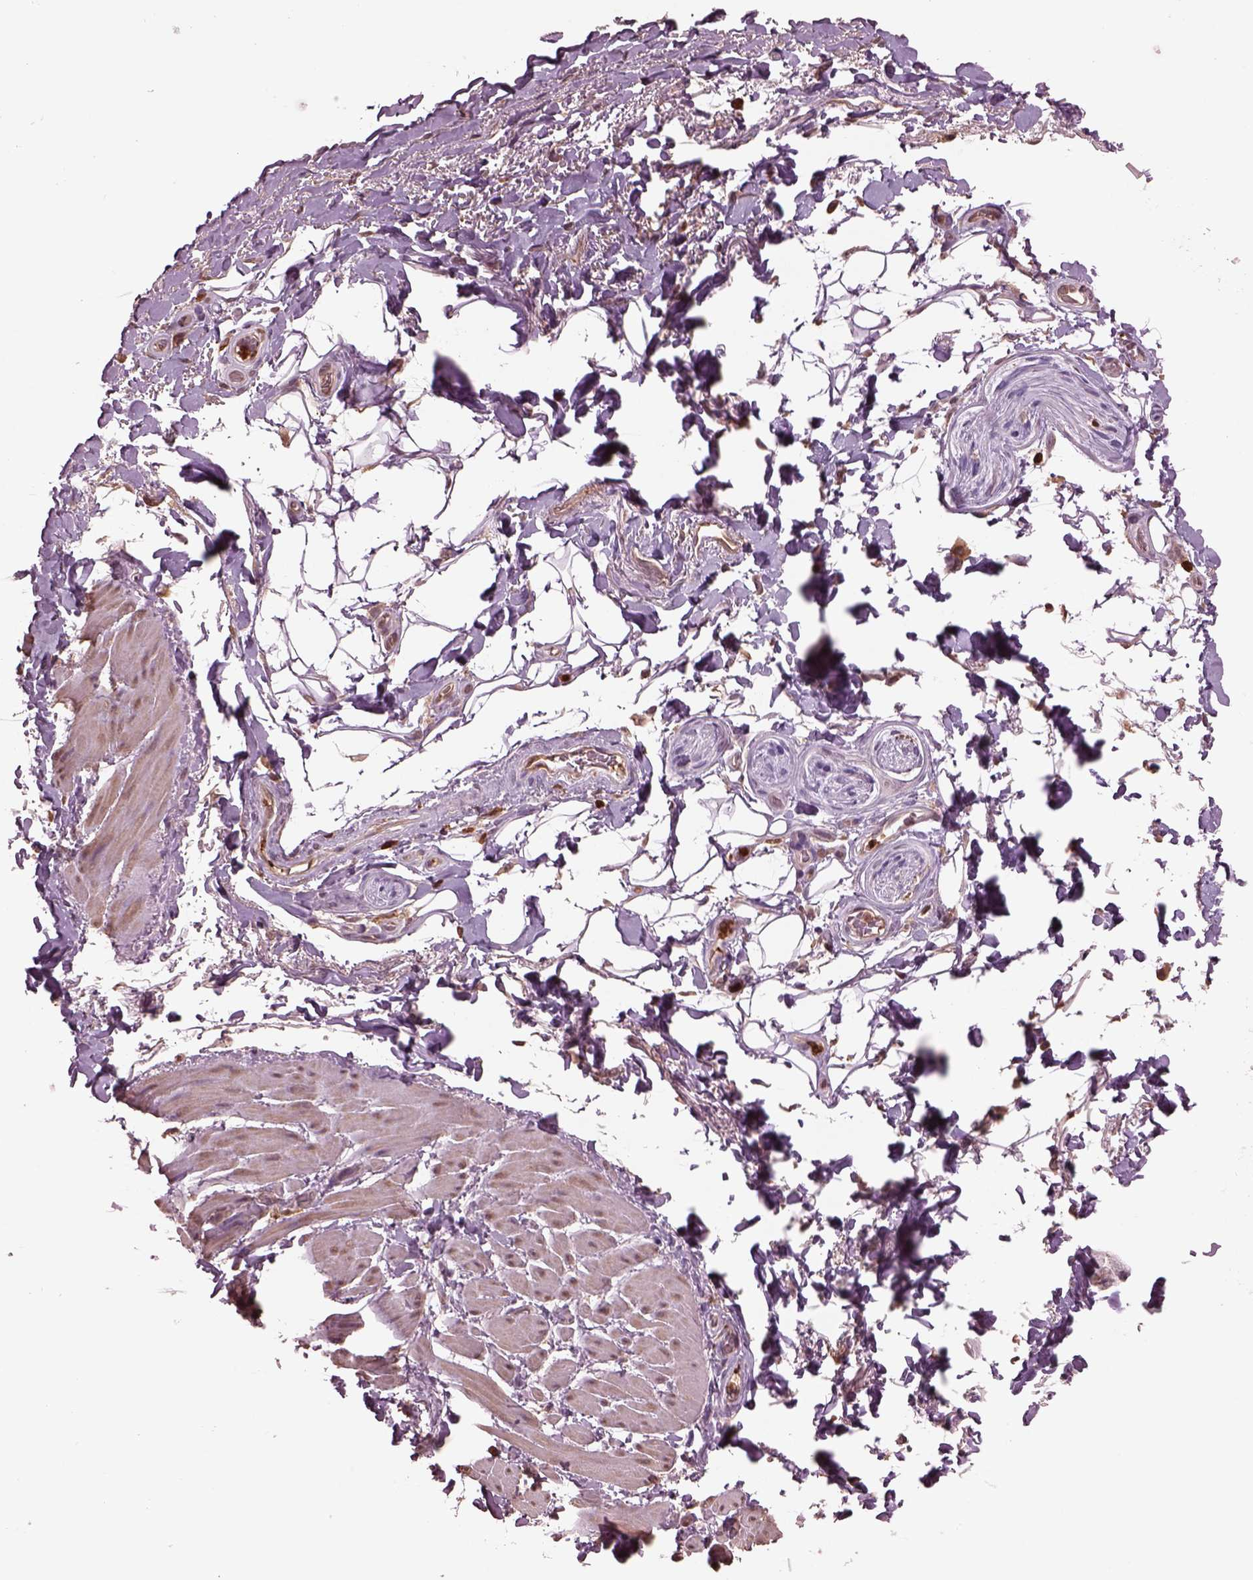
{"staining": {"intensity": "negative", "quantity": "none", "location": "none"}, "tissue": "adipose tissue", "cell_type": "Adipocytes", "image_type": "normal", "snomed": [{"axis": "morphology", "description": "Normal tissue, NOS"}, {"axis": "topography", "description": "Anal"}, {"axis": "topography", "description": "Peripheral nerve tissue"}], "caption": "High magnification brightfield microscopy of unremarkable adipose tissue stained with DAB (3,3'-diaminobenzidine) (brown) and counterstained with hematoxylin (blue): adipocytes show no significant positivity. The staining was performed using DAB (3,3'-diaminobenzidine) to visualize the protein expression in brown, while the nuclei were stained in blue with hematoxylin (Magnification: 20x).", "gene": "IL31RA", "patient": {"sex": "male", "age": 53}}